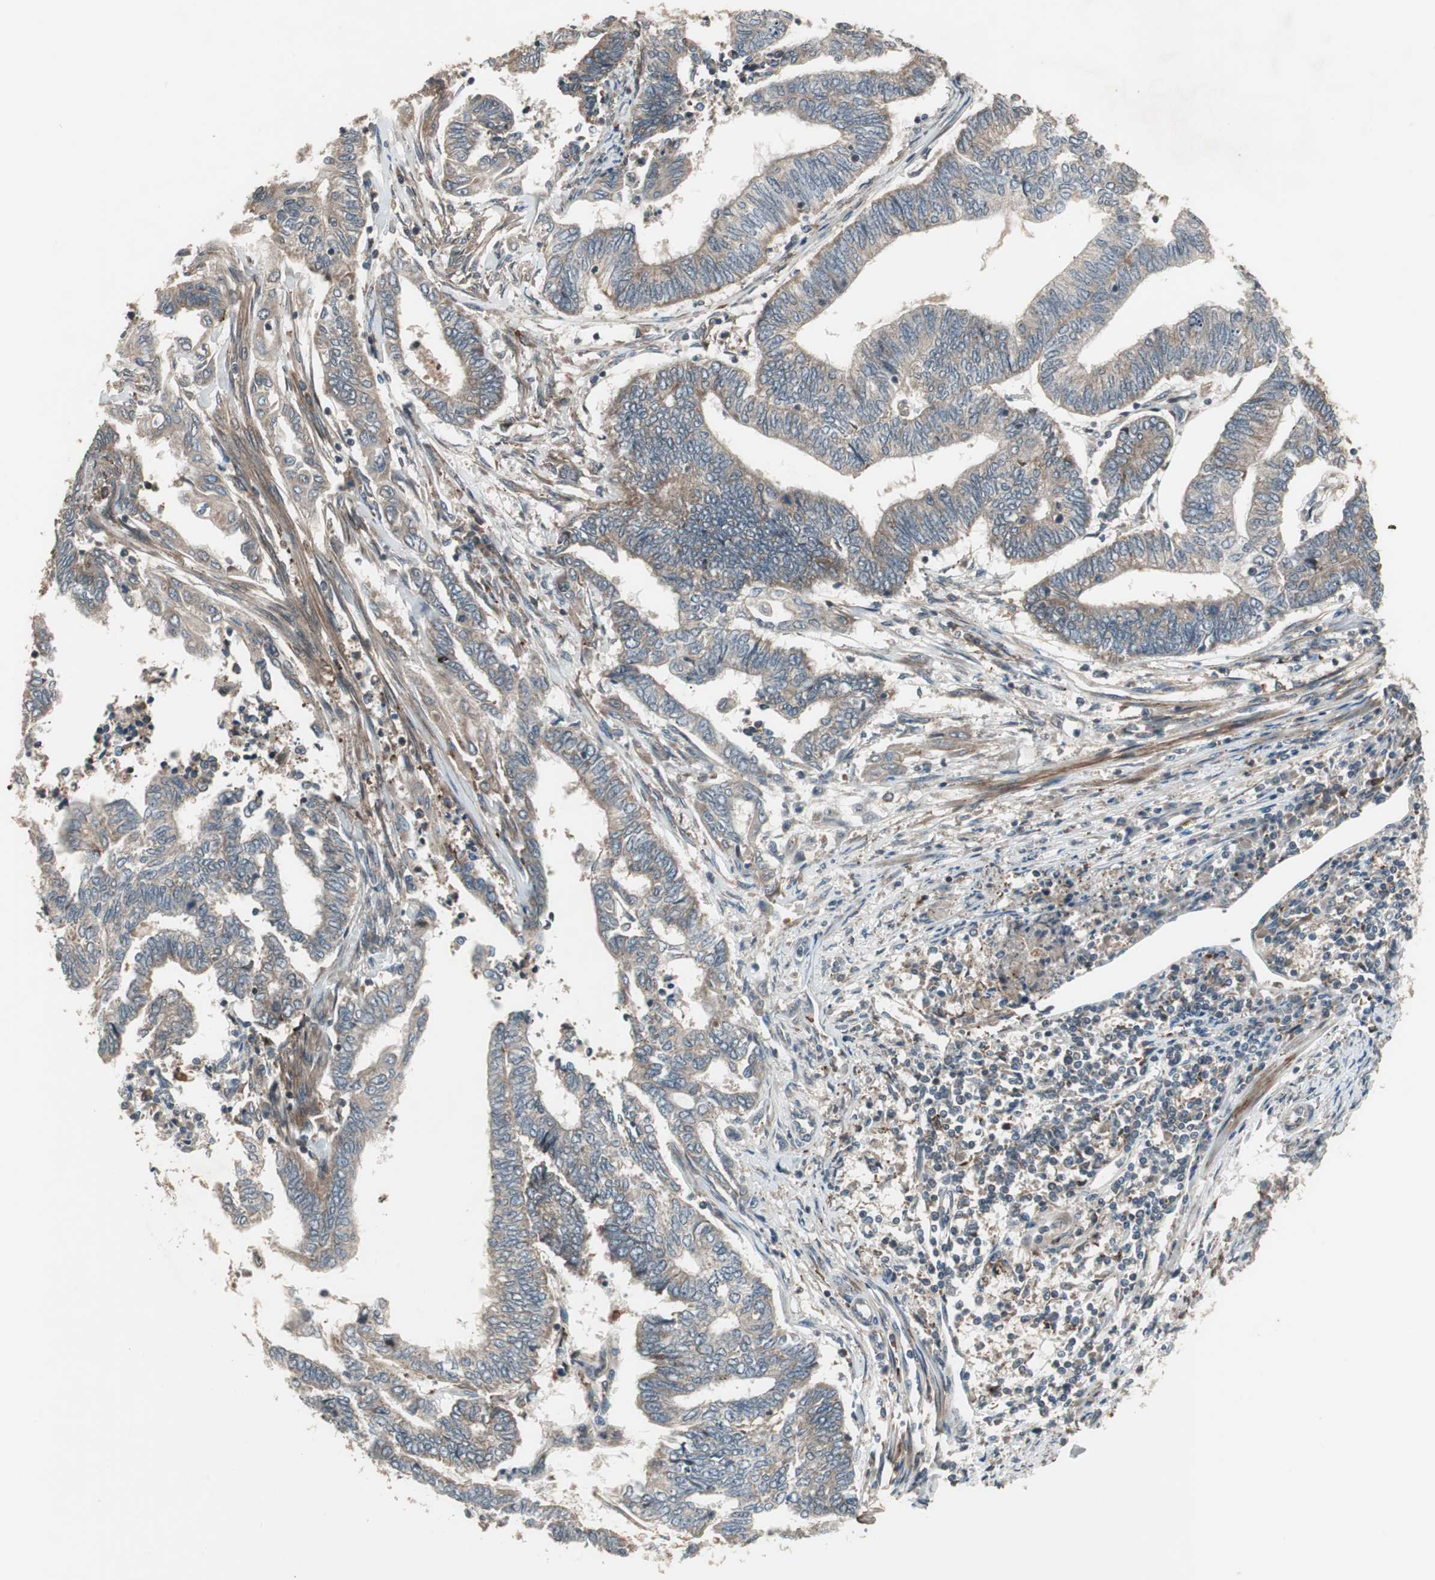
{"staining": {"intensity": "weak", "quantity": "25%-75%", "location": "cytoplasmic/membranous"}, "tissue": "endometrial cancer", "cell_type": "Tumor cells", "image_type": "cancer", "snomed": [{"axis": "morphology", "description": "Adenocarcinoma, NOS"}, {"axis": "topography", "description": "Uterus"}, {"axis": "topography", "description": "Endometrium"}], "caption": "High-magnification brightfield microscopy of endometrial cancer (adenocarcinoma) stained with DAB (3,3'-diaminobenzidine) (brown) and counterstained with hematoxylin (blue). tumor cells exhibit weak cytoplasmic/membranous staining is seen in about25%-75% of cells.", "gene": "SFRP1", "patient": {"sex": "female", "age": 70}}